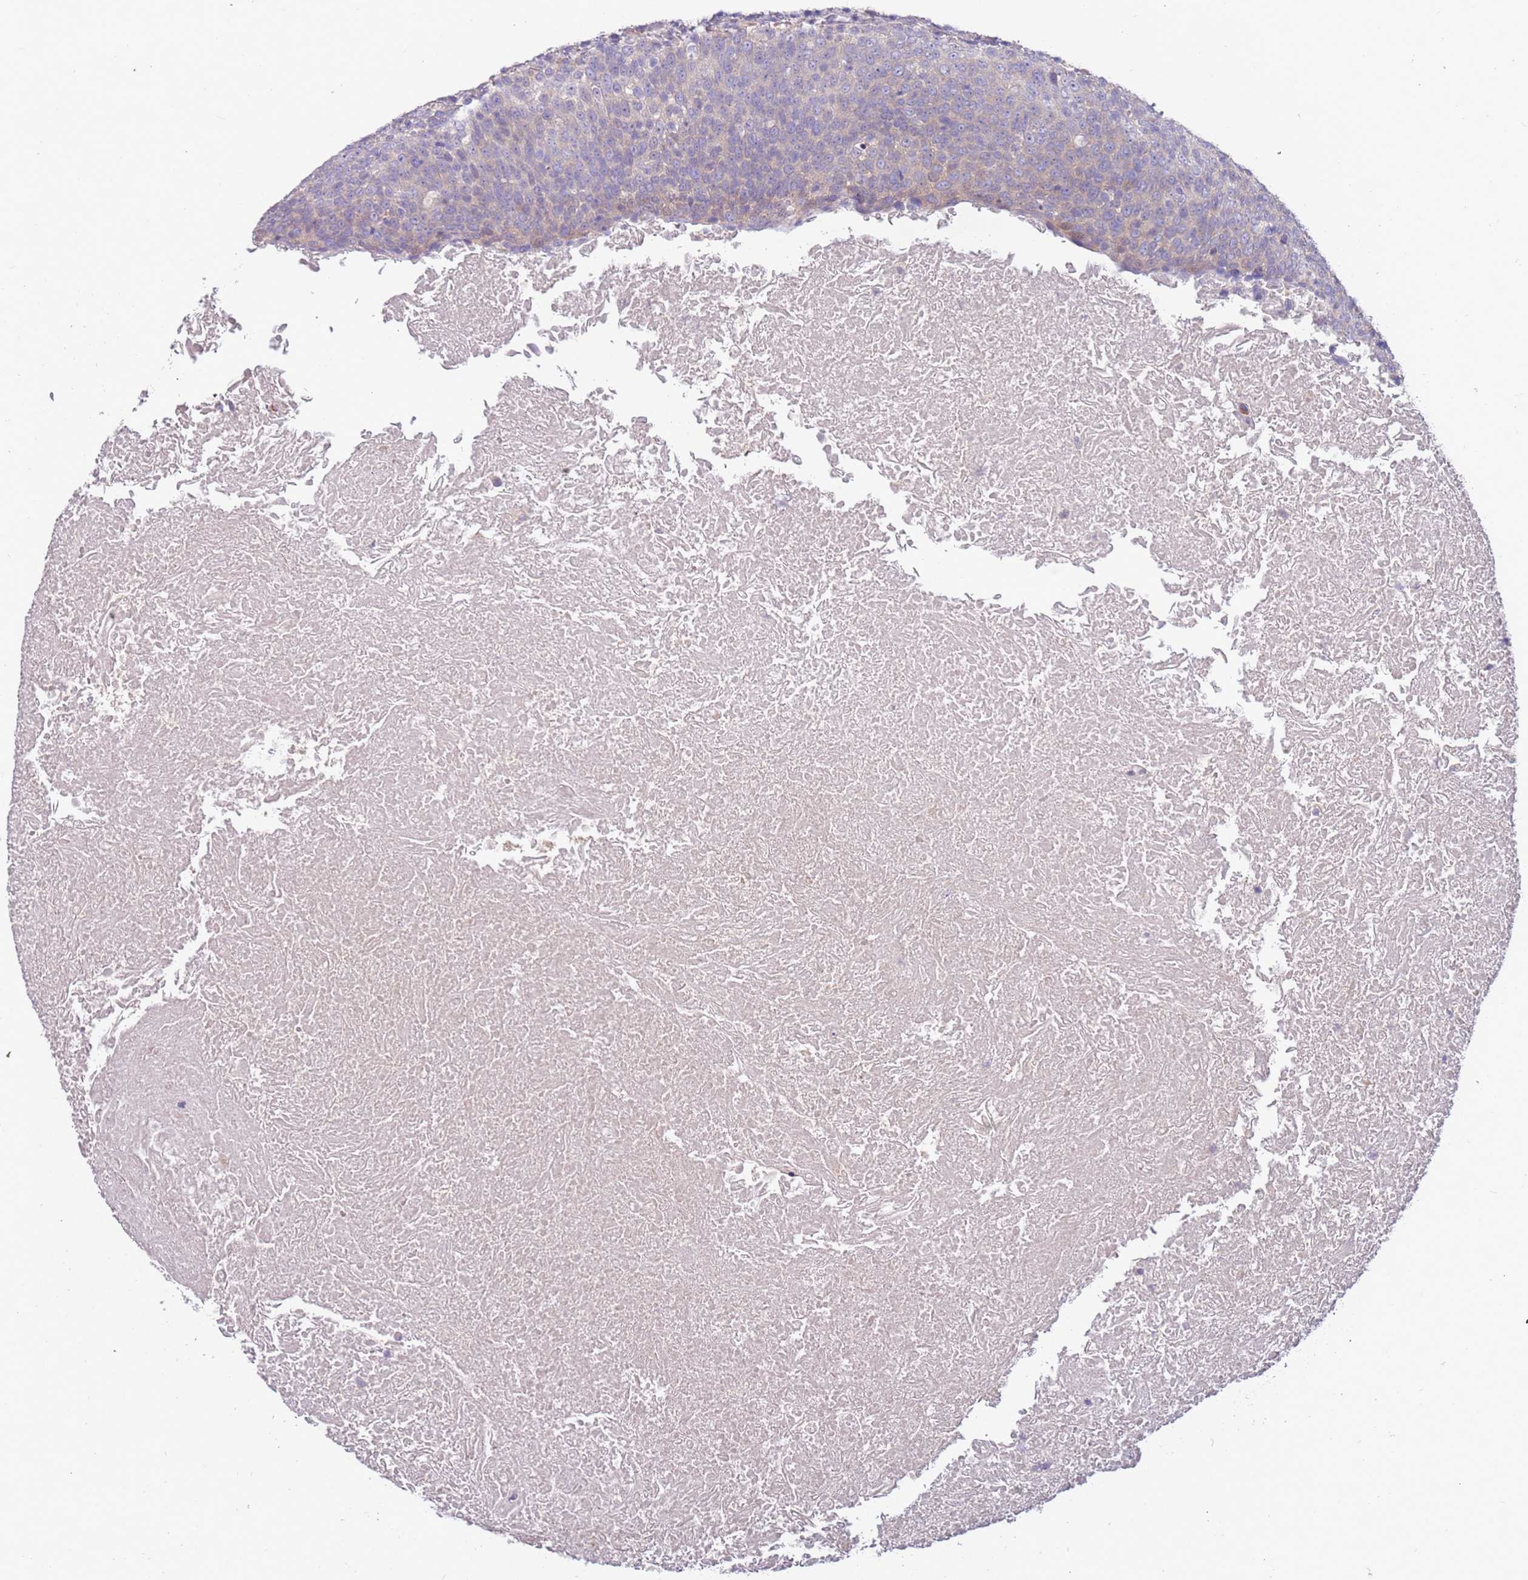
{"staining": {"intensity": "negative", "quantity": "none", "location": "none"}, "tissue": "head and neck cancer", "cell_type": "Tumor cells", "image_type": "cancer", "snomed": [{"axis": "morphology", "description": "Squamous cell carcinoma, NOS"}, {"axis": "morphology", "description": "Squamous cell carcinoma, metastatic, NOS"}, {"axis": "topography", "description": "Lymph node"}, {"axis": "topography", "description": "Head-Neck"}], "caption": "DAB (3,3'-diaminobenzidine) immunohistochemical staining of human head and neck cancer (metastatic squamous cell carcinoma) demonstrates no significant staining in tumor cells.", "gene": "ARHGAP5", "patient": {"sex": "male", "age": 62}}